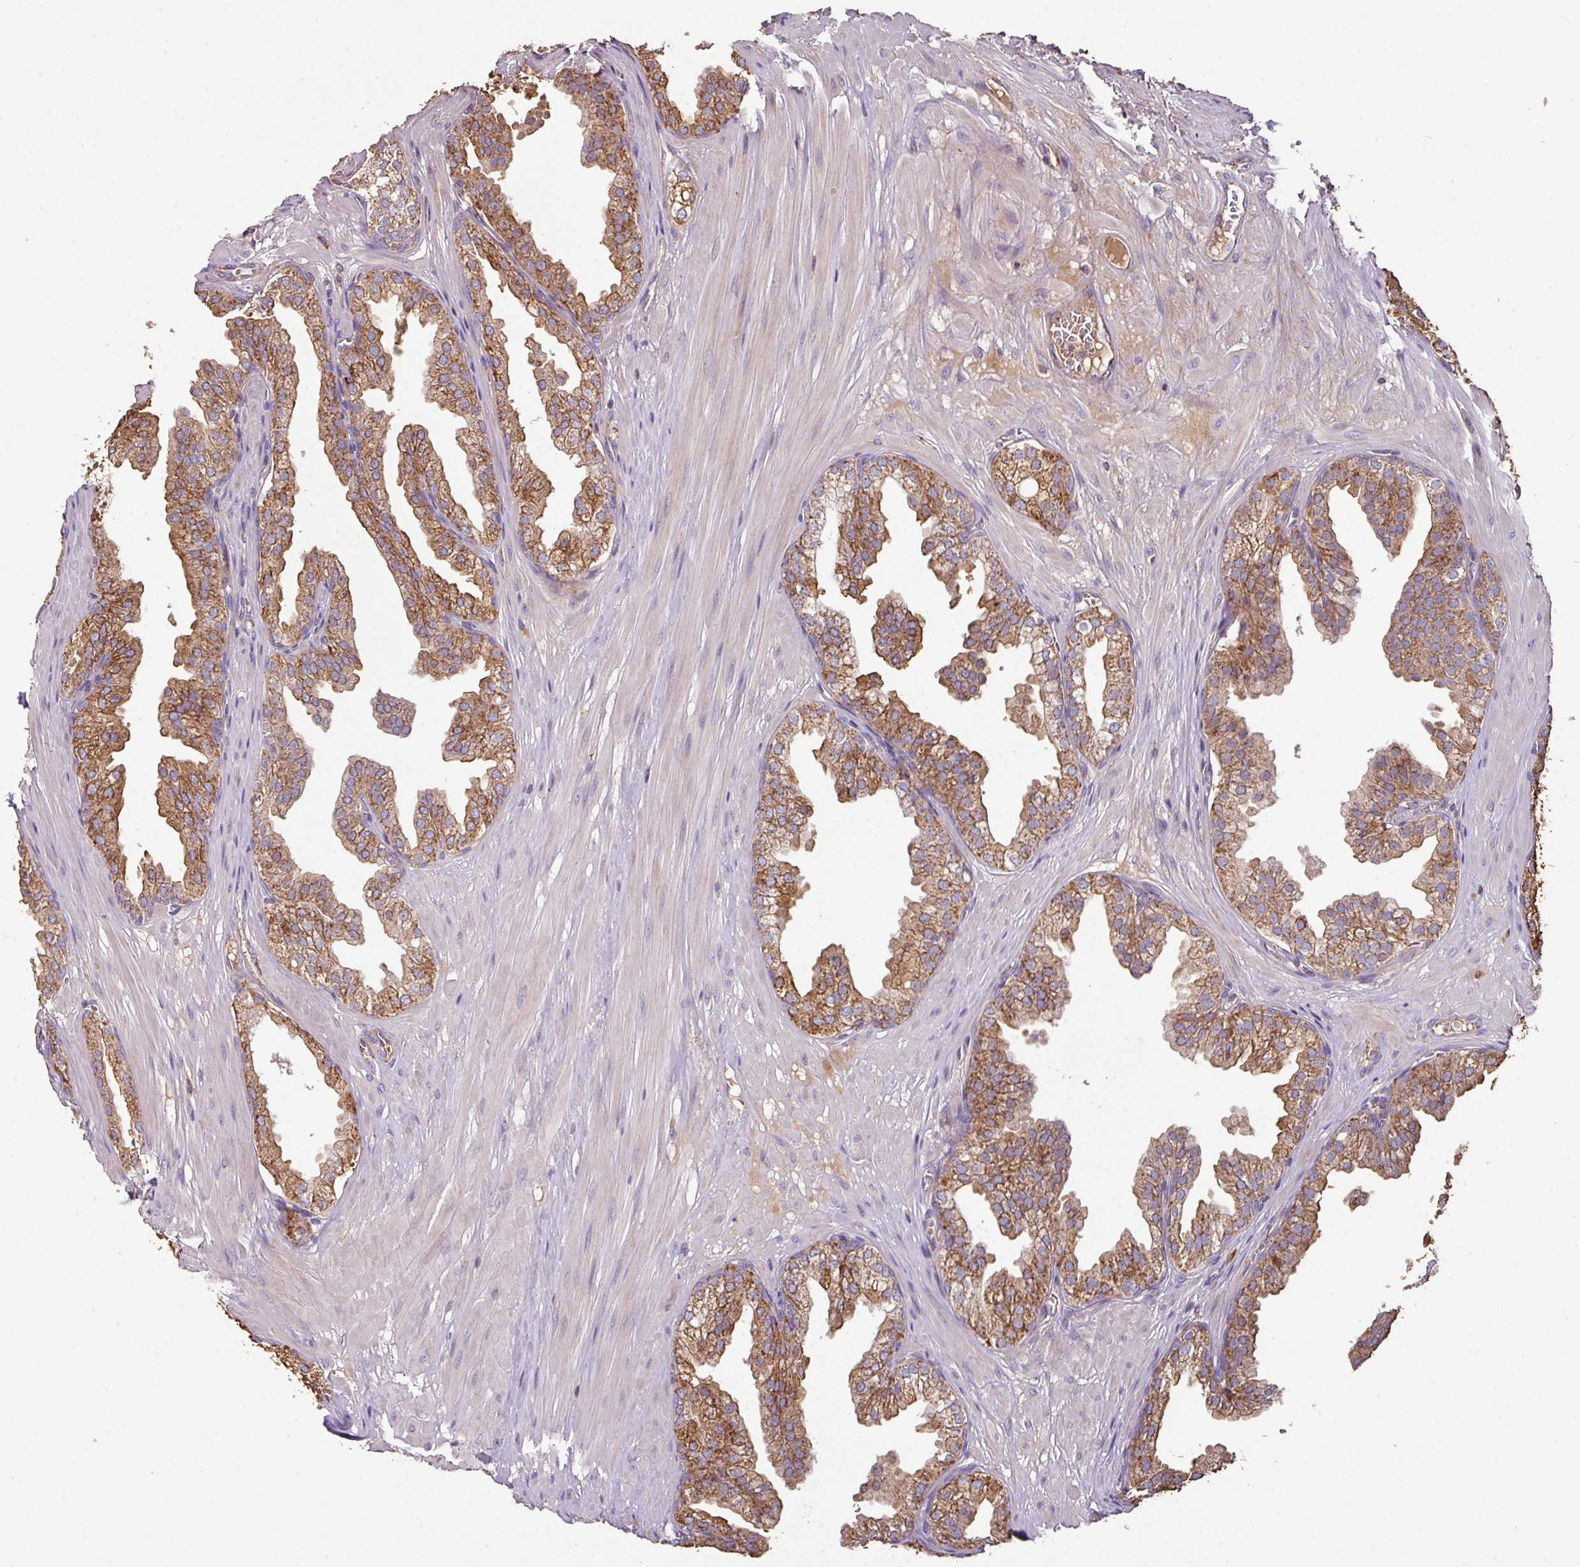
{"staining": {"intensity": "moderate", "quantity": ">75%", "location": "cytoplasmic/membranous"}, "tissue": "prostate", "cell_type": "Glandular cells", "image_type": "normal", "snomed": [{"axis": "morphology", "description": "Normal tissue, NOS"}, {"axis": "topography", "description": "Prostate"}, {"axis": "topography", "description": "Peripheral nerve tissue"}], "caption": "This is an image of IHC staining of benign prostate, which shows moderate staining in the cytoplasmic/membranous of glandular cells.", "gene": "ENSG00000260170", "patient": {"sex": "male", "age": 55}}